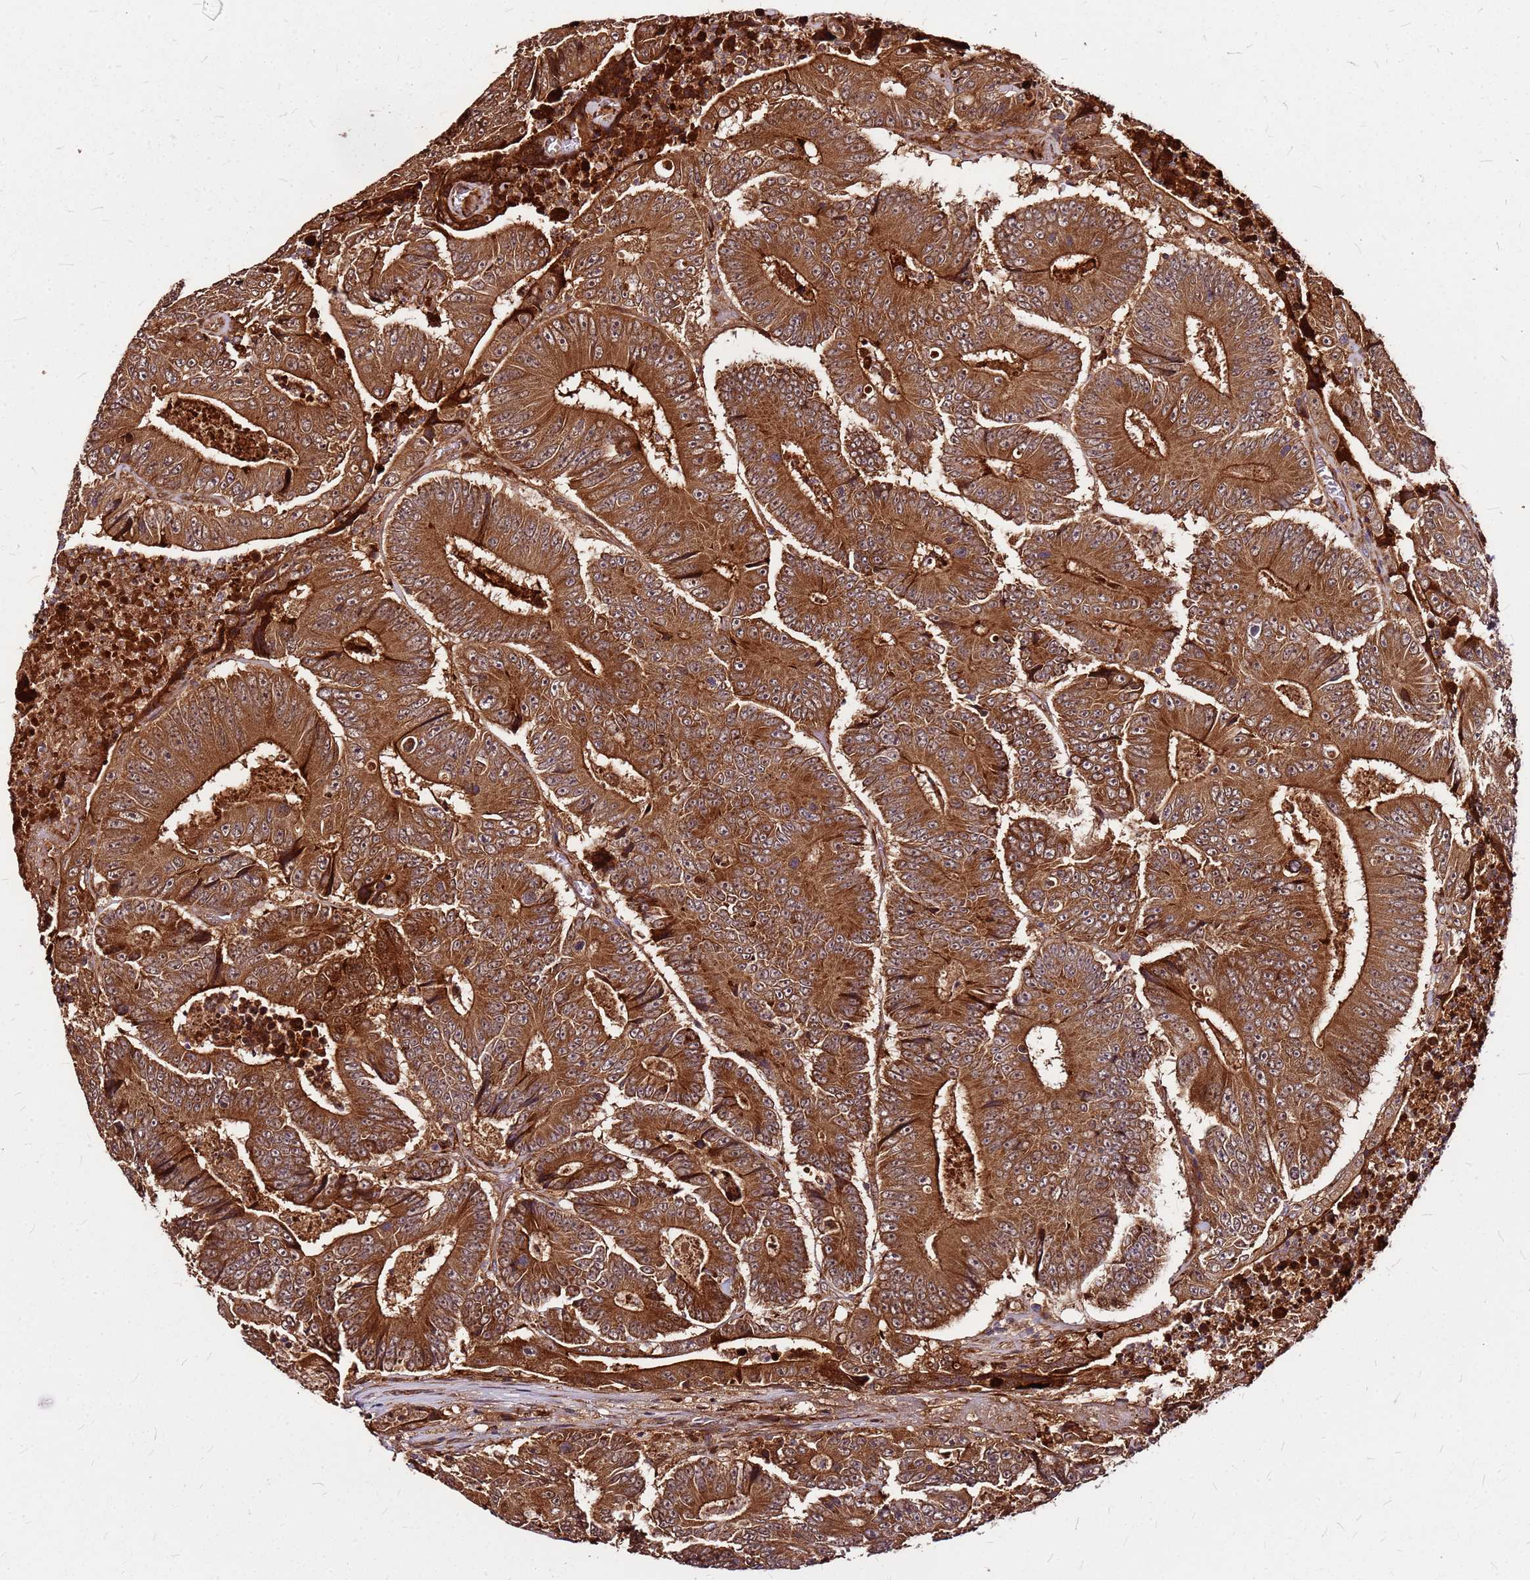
{"staining": {"intensity": "strong", "quantity": ">75%", "location": "cytoplasmic/membranous"}, "tissue": "colorectal cancer", "cell_type": "Tumor cells", "image_type": "cancer", "snomed": [{"axis": "morphology", "description": "Adenocarcinoma, NOS"}, {"axis": "topography", "description": "Colon"}], "caption": "This is a micrograph of immunohistochemistry (IHC) staining of colorectal cancer (adenocarcinoma), which shows strong expression in the cytoplasmic/membranous of tumor cells.", "gene": "LYPLAL1", "patient": {"sex": "male", "age": 83}}